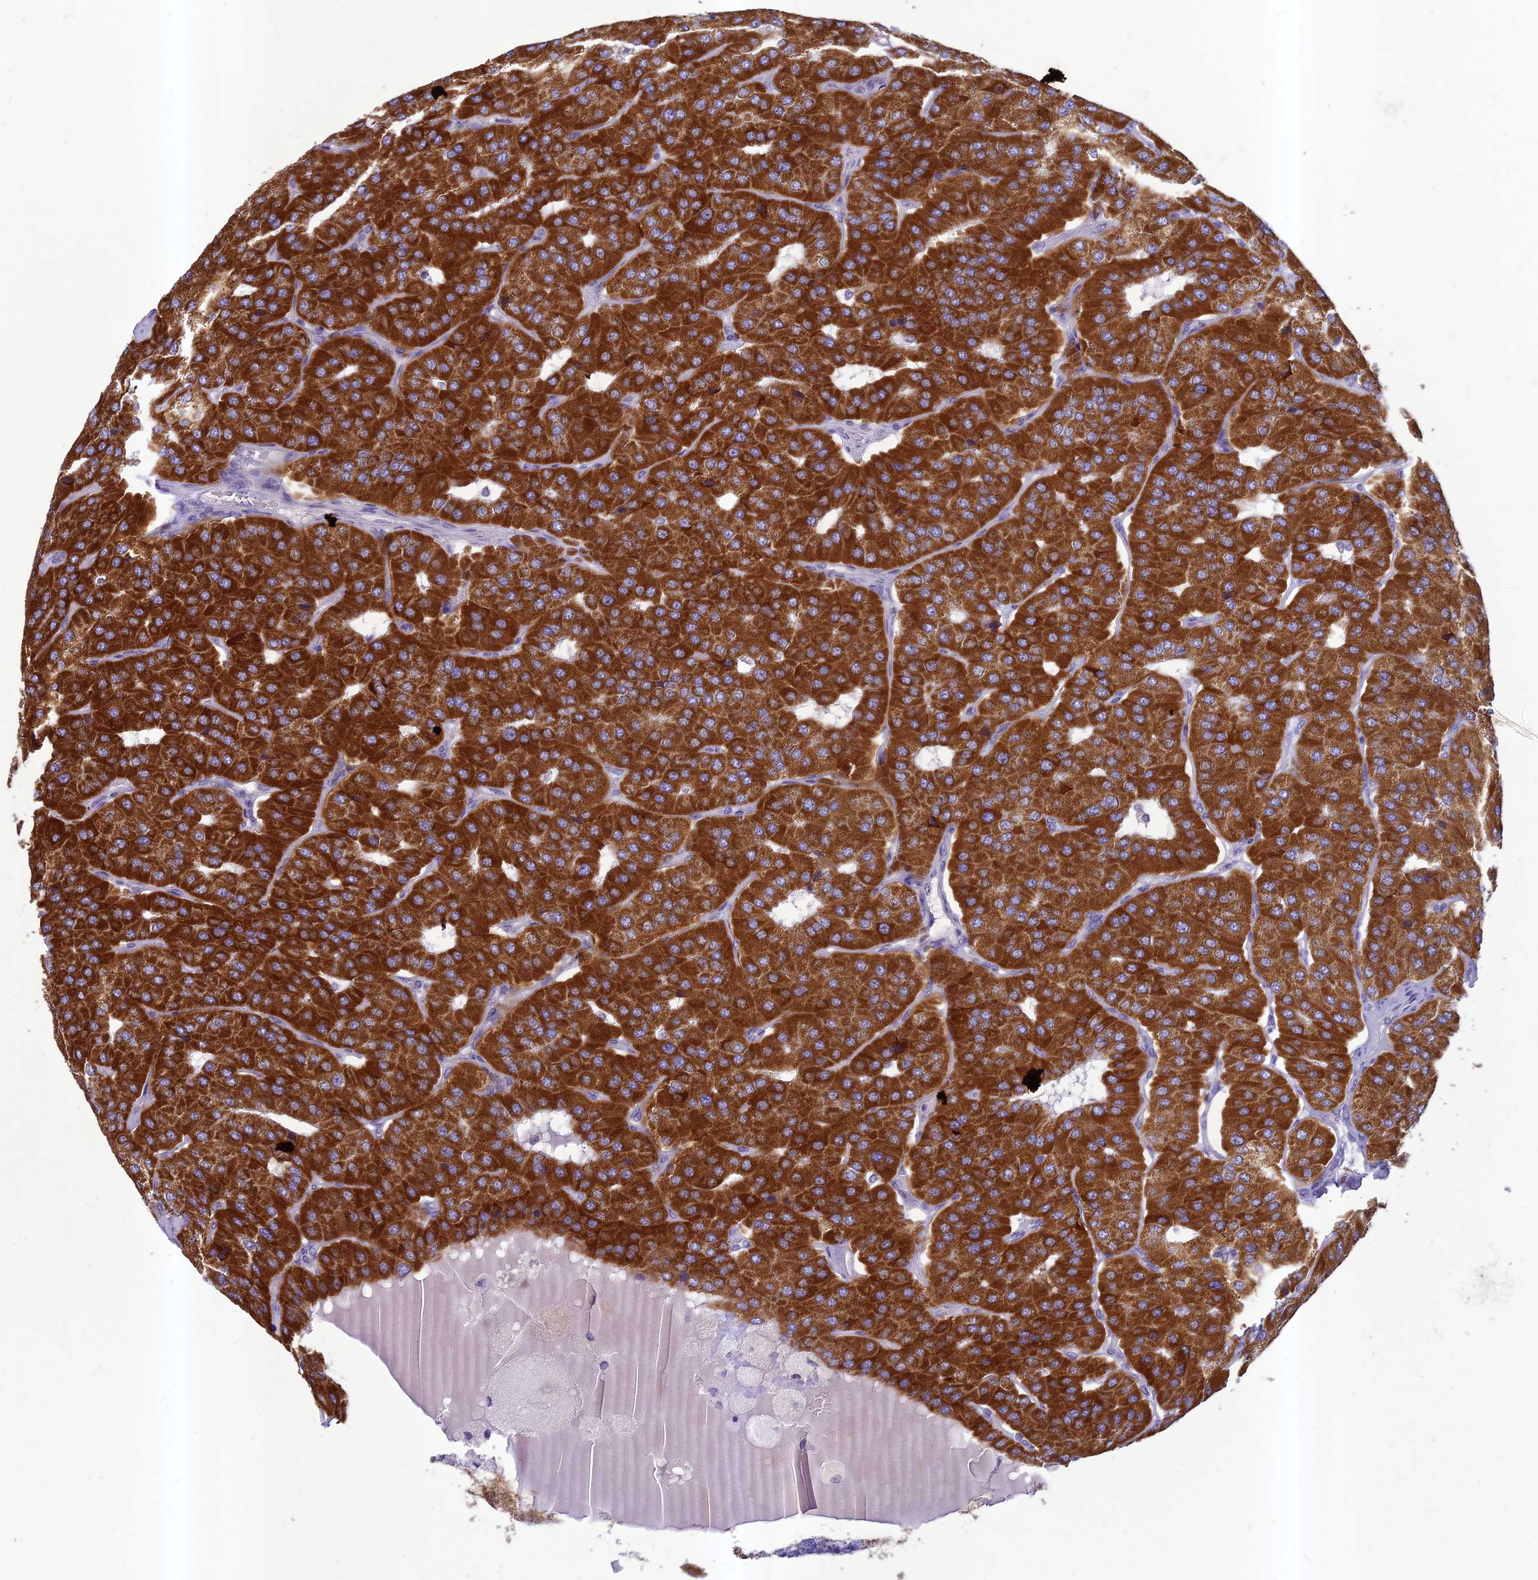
{"staining": {"intensity": "strong", "quantity": ">75%", "location": "cytoplasmic/membranous"}, "tissue": "parathyroid gland", "cell_type": "Glandular cells", "image_type": "normal", "snomed": [{"axis": "morphology", "description": "Normal tissue, NOS"}, {"axis": "morphology", "description": "Adenoma, NOS"}, {"axis": "topography", "description": "Parathyroid gland"}], "caption": "Parathyroid gland was stained to show a protein in brown. There is high levels of strong cytoplasmic/membranous staining in approximately >75% of glandular cells. The staining was performed using DAB, with brown indicating positive protein expression. Nuclei are stained blue with hematoxylin.", "gene": "HIGD1A", "patient": {"sex": "female", "age": 86}}